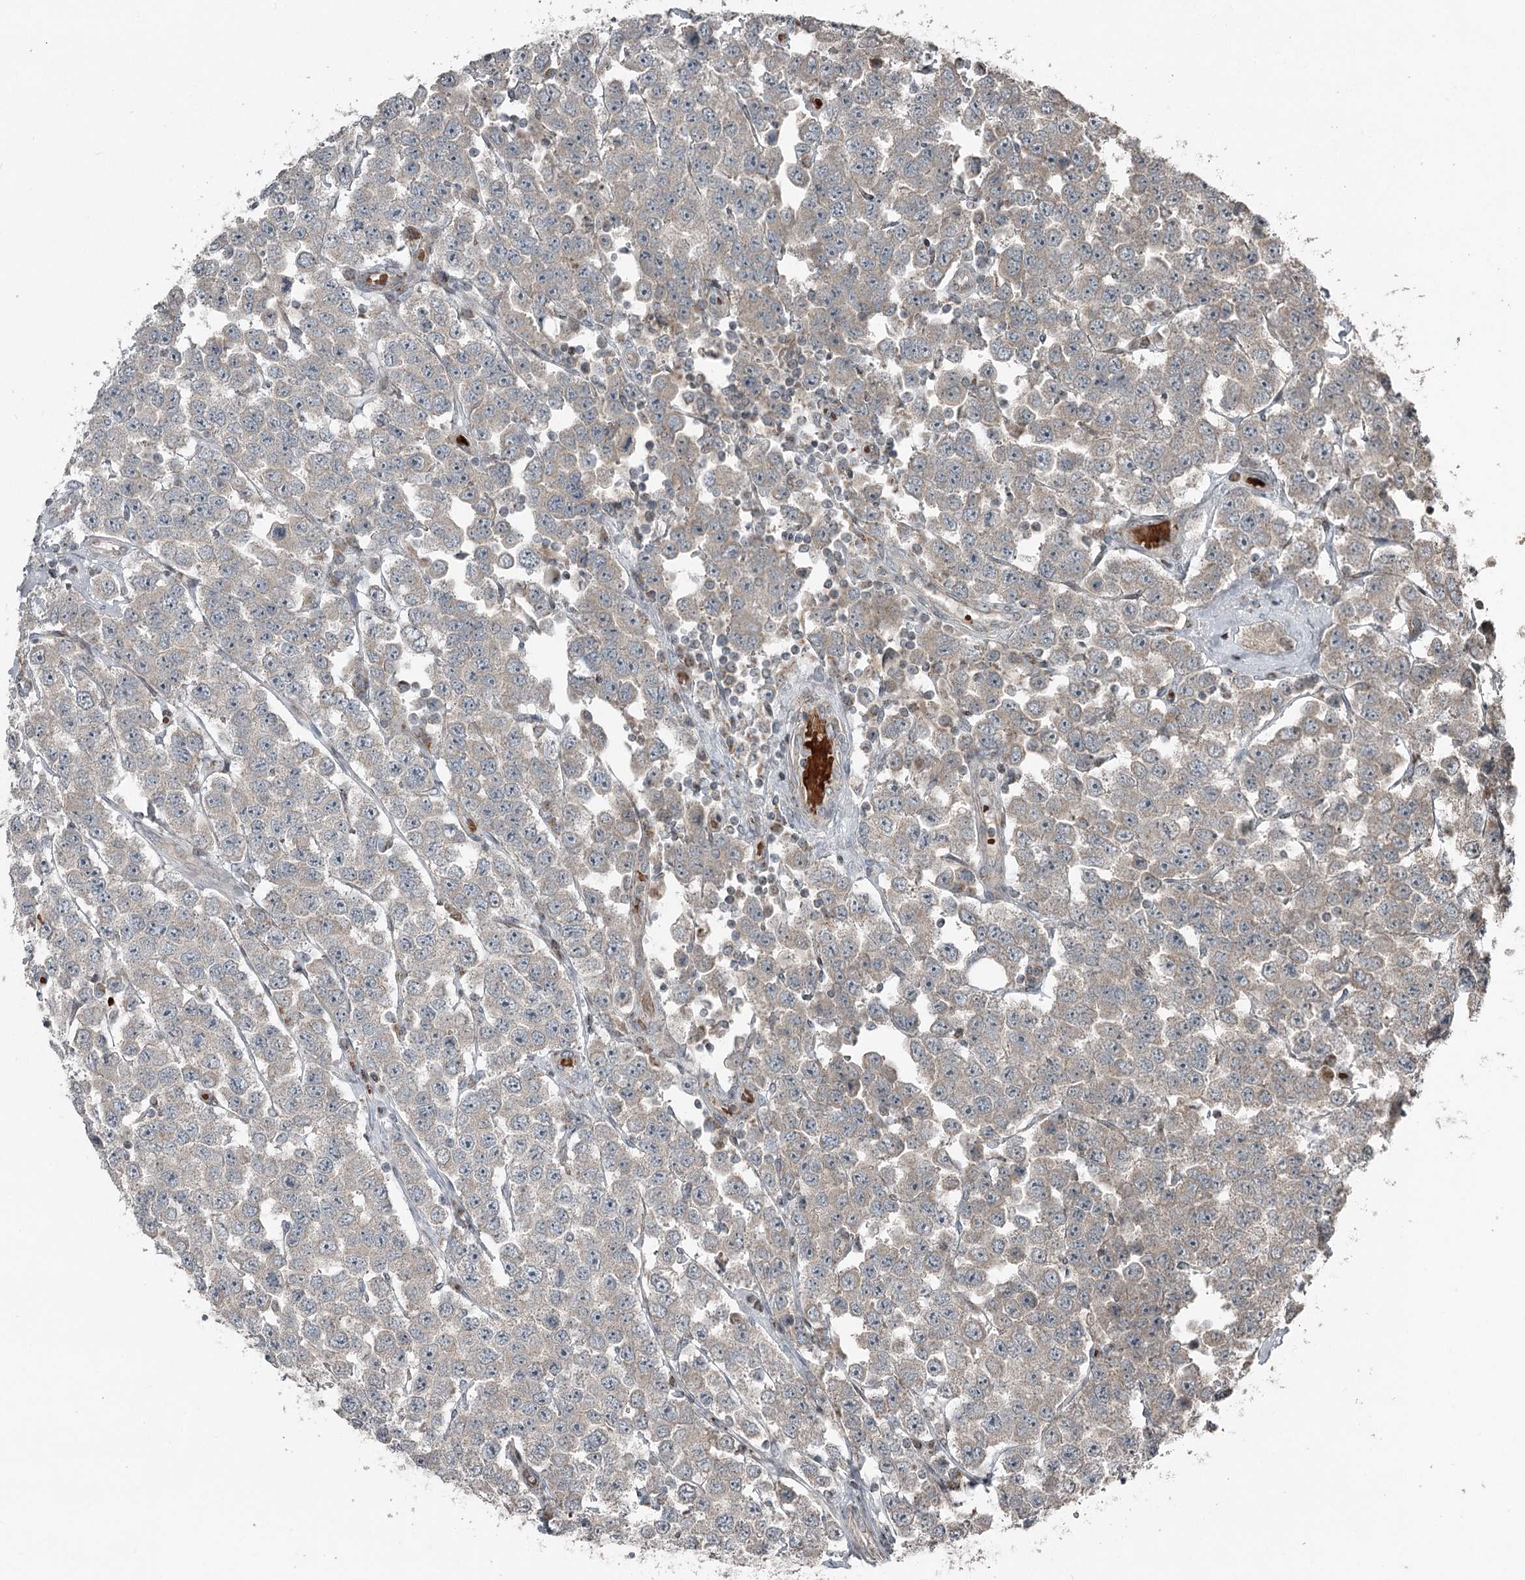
{"staining": {"intensity": "negative", "quantity": "none", "location": "none"}, "tissue": "testis cancer", "cell_type": "Tumor cells", "image_type": "cancer", "snomed": [{"axis": "morphology", "description": "Seminoma, NOS"}, {"axis": "topography", "description": "Testis"}], "caption": "An immunohistochemistry (IHC) histopathology image of testis cancer (seminoma) is shown. There is no staining in tumor cells of testis cancer (seminoma). Nuclei are stained in blue.", "gene": "RASSF8", "patient": {"sex": "male", "age": 28}}